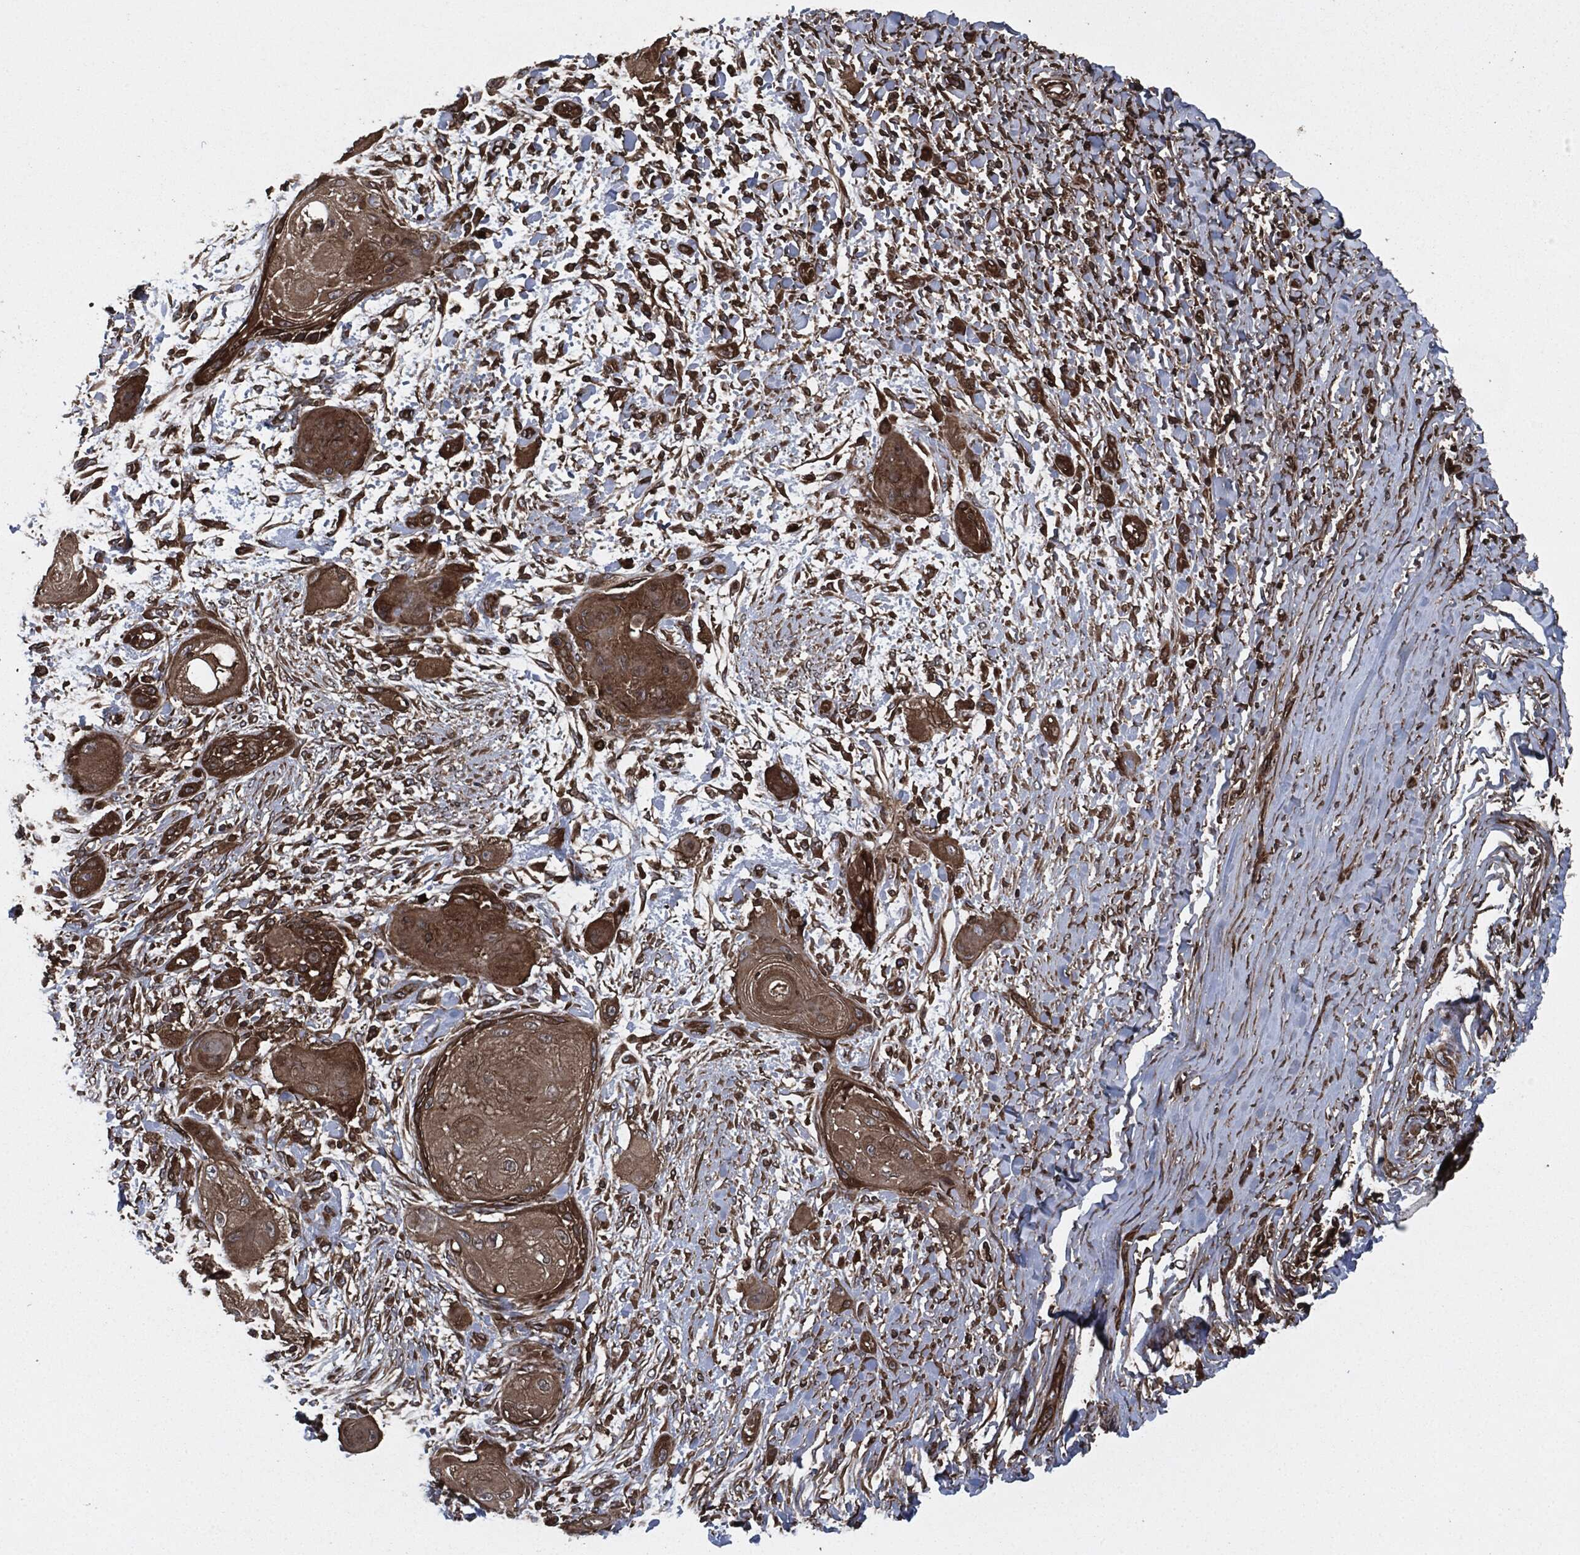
{"staining": {"intensity": "moderate", "quantity": ">75%", "location": "cytoplasmic/membranous"}, "tissue": "skin cancer", "cell_type": "Tumor cells", "image_type": "cancer", "snomed": [{"axis": "morphology", "description": "Squamous cell carcinoma, NOS"}, {"axis": "topography", "description": "Skin"}], "caption": "Brown immunohistochemical staining in human skin squamous cell carcinoma exhibits moderate cytoplasmic/membranous positivity in approximately >75% of tumor cells.", "gene": "RAP1GDS1", "patient": {"sex": "male", "age": 62}}